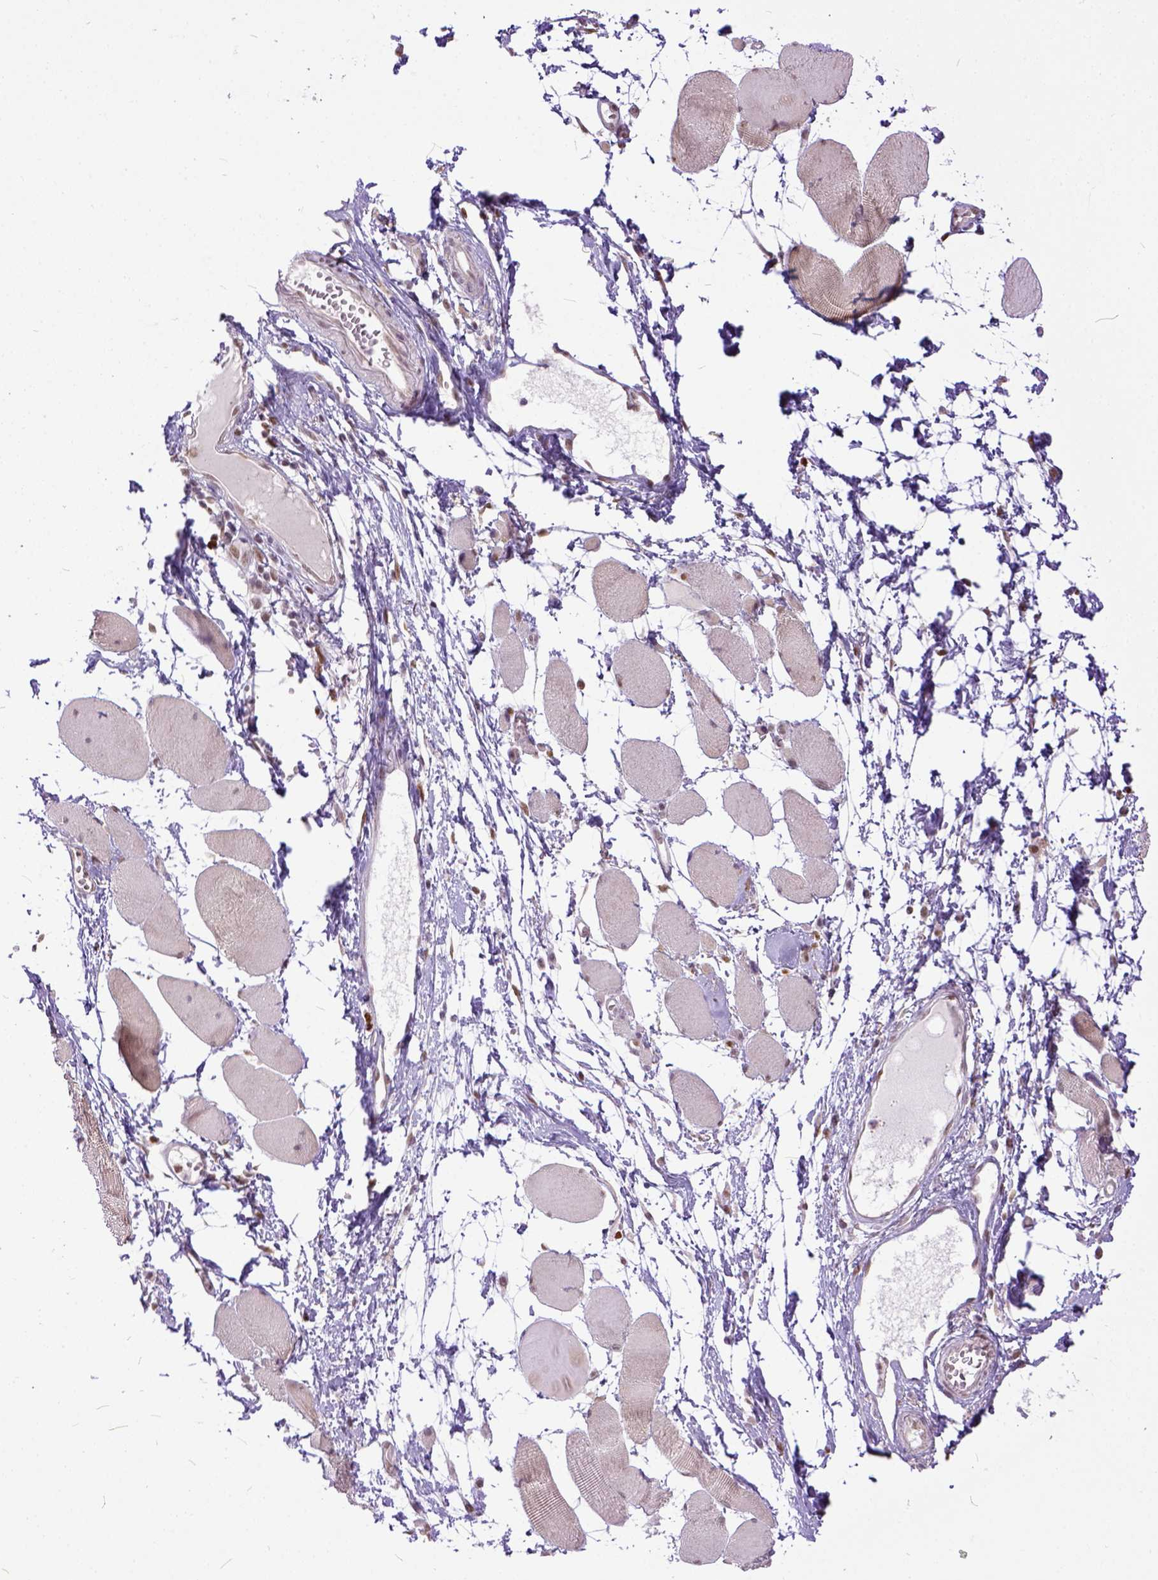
{"staining": {"intensity": "weak", "quantity": "25%-75%", "location": "nuclear"}, "tissue": "skeletal muscle", "cell_type": "Myocytes", "image_type": "normal", "snomed": [{"axis": "morphology", "description": "Normal tissue, NOS"}, {"axis": "topography", "description": "Skeletal muscle"}], "caption": "Myocytes demonstrate weak nuclear expression in about 25%-75% of cells in benign skeletal muscle. (Brightfield microscopy of DAB IHC at high magnification).", "gene": "ERCC1", "patient": {"sex": "female", "age": 75}}